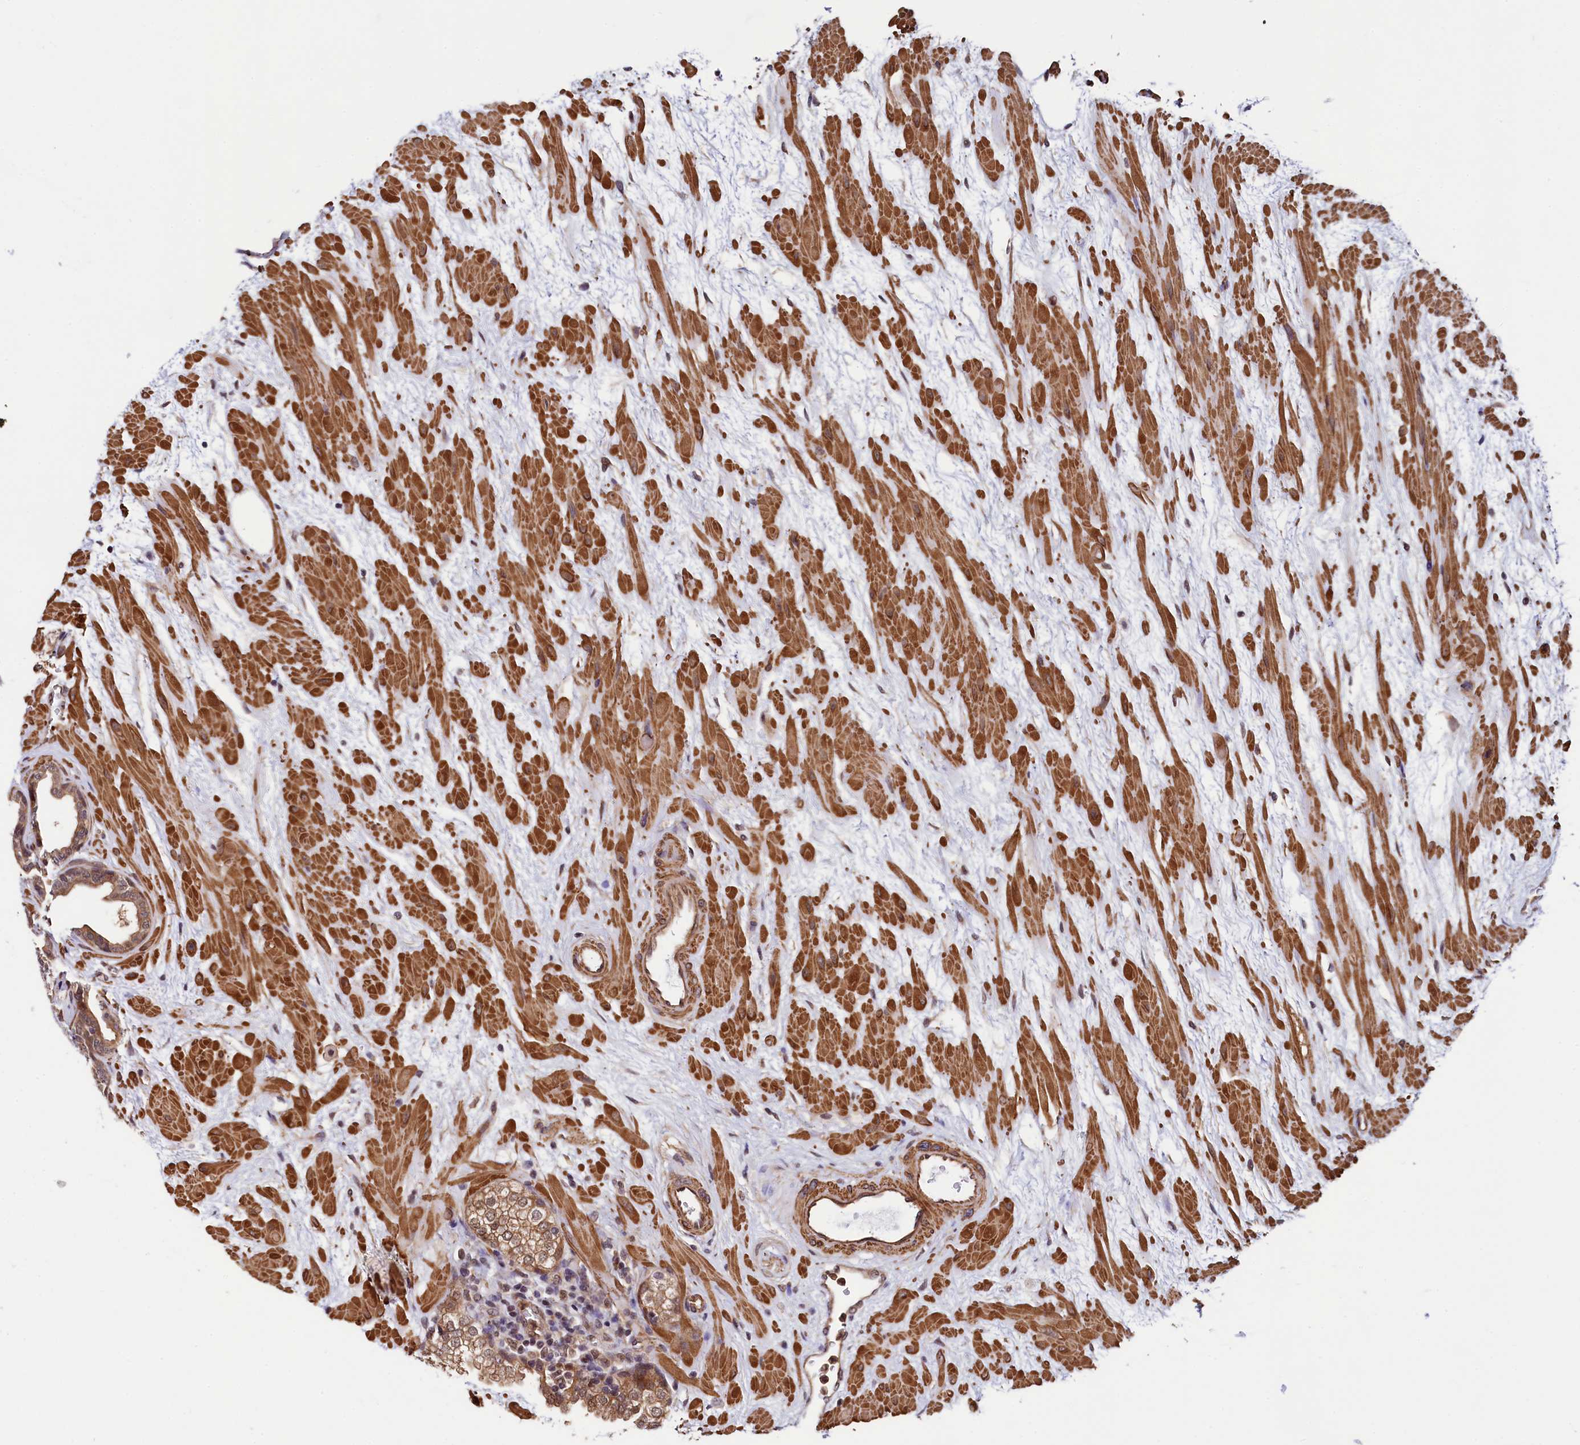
{"staining": {"intensity": "moderate", "quantity": ">75%", "location": "cytoplasmic/membranous,nuclear"}, "tissue": "prostate", "cell_type": "Glandular cells", "image_type": "normal", "snomed": [{"axis": "morphology", "description": "Normal tissue, NOS"}, {"axis": "topography", "description": "Prostate"}], "caption": "Protein expression by immunohistochemistry (IHC) reveals moderate cytoplasmic/membranous,nuclear positivity in approximately >75% of glandular cells in benign prostate. (DAB IHC, brown staining for protein, blue staining for nuclei).", "gene": "LEO1", "patient": {"sex": "male", "age": 48}}